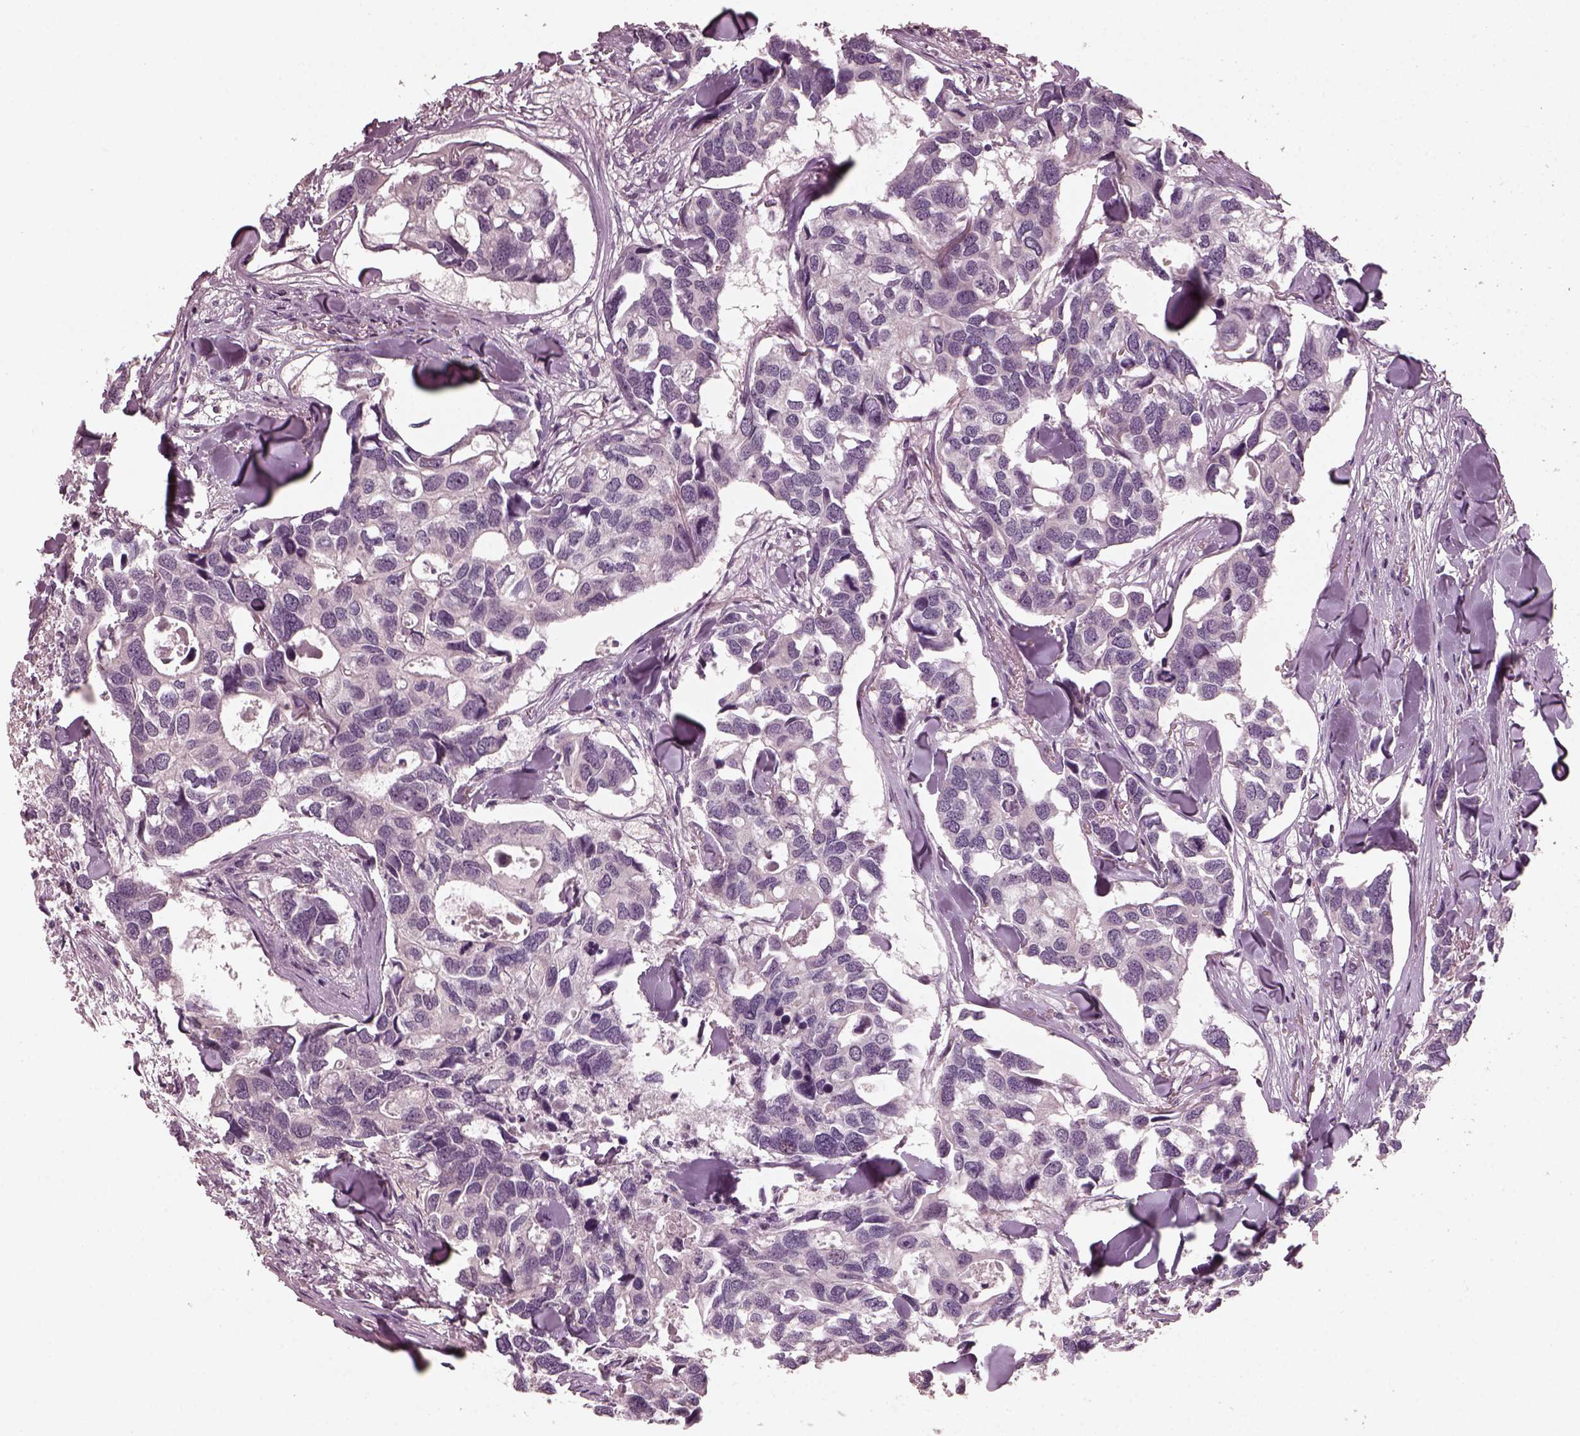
{"staining": {"intensity": "negative", "quantity": "none", "location": "none"}, "tissue": "breast cancer", "cell_type": "Tumor cells", "image_type": "cancer", "snomed": [{"axis": "morphology", "description": "Duct carcinoma"}, {"axis": "topography", "description": "Breast"}], "caption": "High magnification brightfield microscopy of breast invasive ductal carcinoma stained with DAB (3,3'-diaminobenzidine) (brown) and counterstained with hematoxylin (blue): tumor cells show no significant positivity.", "gene": "RCVRN", "patient": {"sex": "female", "age": 83}}